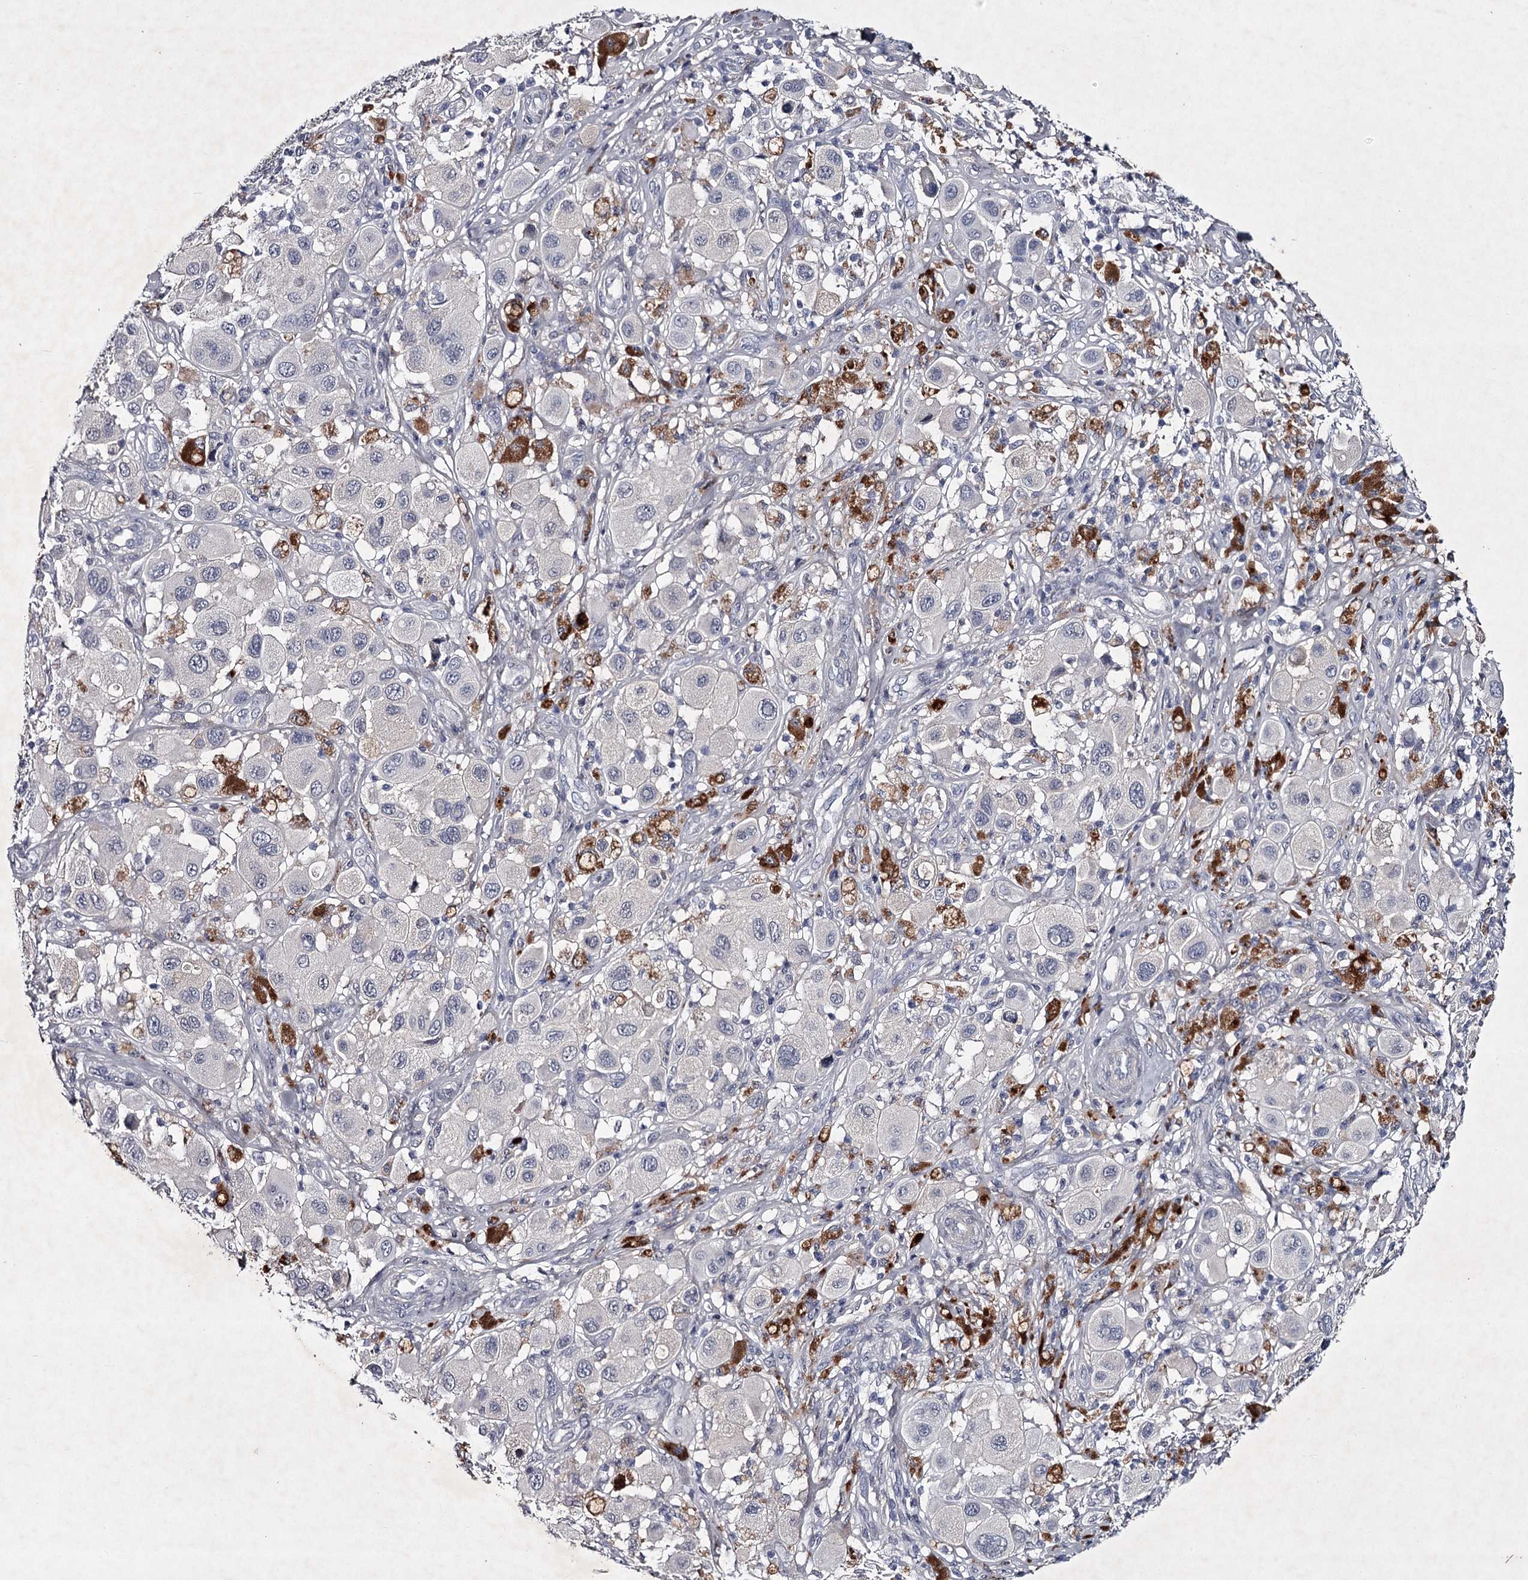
{"staining": {"intensity": "negative", "quantity": "none", "location": "none"}, "tissue": "melanoma", "cell_type": "Tumor cells", "image_type": "cancer", "snomed": [{"axis": "morphology", "description": "Malignant melanoma, Metastatic site"}, {"axis": "topography", "description": "Skin"}], "caption": "DAB (3,3'-diaminobenzidine) immunohistochemical staining of human melanoma shows no significant positivity in tumor cells.", "gene": "FDXACB1", "patient": {"sex": "male", "age": 41}}